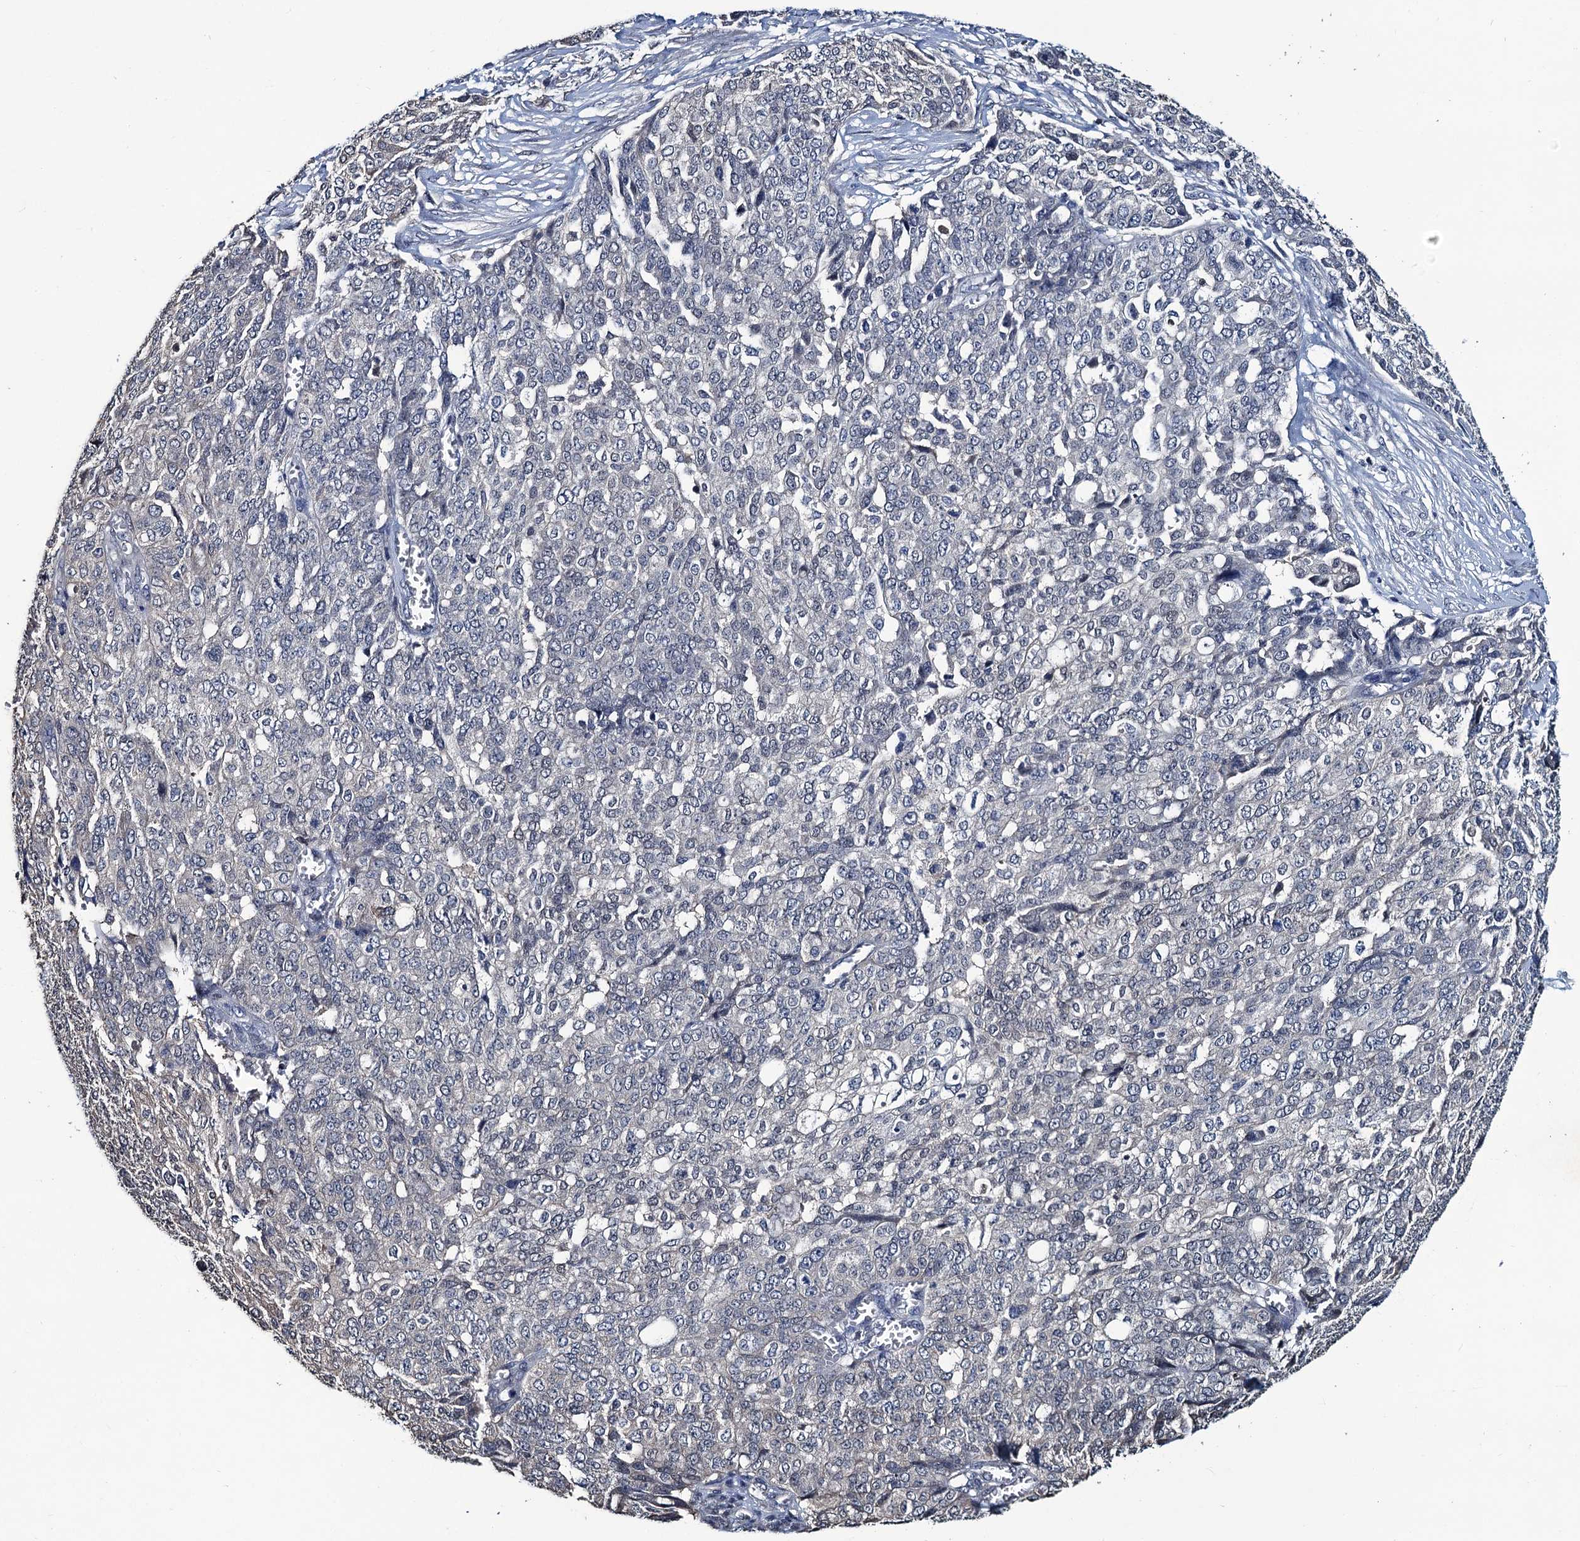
{"staining": {"intensity": "negative", "quantity": "none", "location": "none"}, "tissue": "ovarian cancer", "cell_type": "Tumor cells", "image_type": "cancer", "snomed": [{"axis": "morphology", "description": "Cystadenocarcinoma, serous, NOS"}, {"axis": "topography", "description": "Soft tissue"}, {"axis": "topography", "description": "Ovary"}], "caption": "Human serous cystadenocarcinoma (ovarian) stained for a protein using immunohistochemistry shows no positivity in tumor cells.", "gene": "RTKN2", "patient": {"sex": "female", "age": 57}}